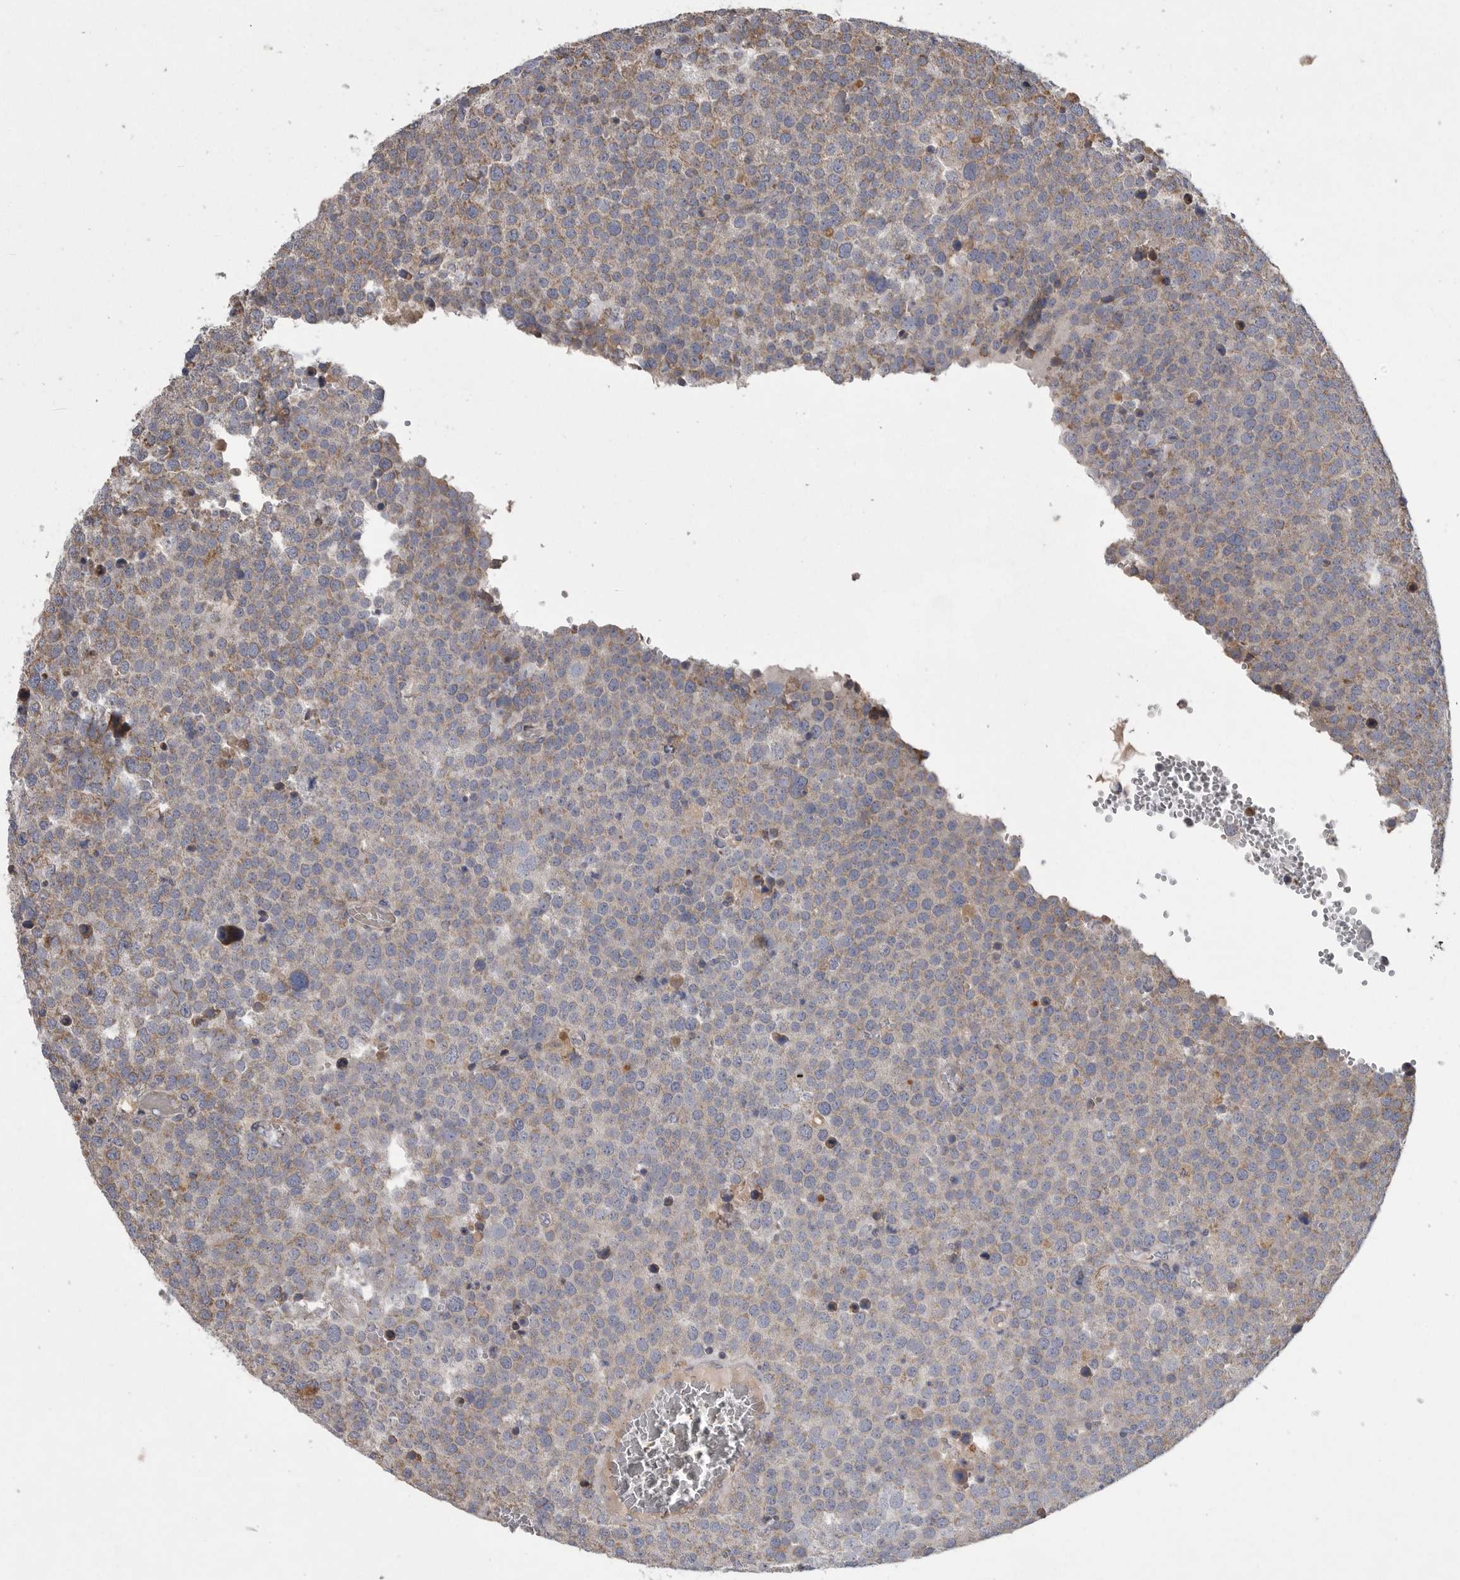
{"staining": {"intensity": "moderate", "quantity": "<25%", "location": "cytoplasmic/membranous"}, "tissue": "testis cancer", "cell_type": "Tumor cells", "image_type": "cancer", "snomed": [{"axis": "morphology", "description": "Seminoma, NOS"}, {"axis": "topography", "description": "Testis"}], "caption": "Human seminoma (testis) stained for a protein (brown) exhibits moderate cytoplasmic/membranous positive staining in approximately <25% of tumor cells.", "gene": "CRP", "patient": {"sex": "male", "age": 71}}